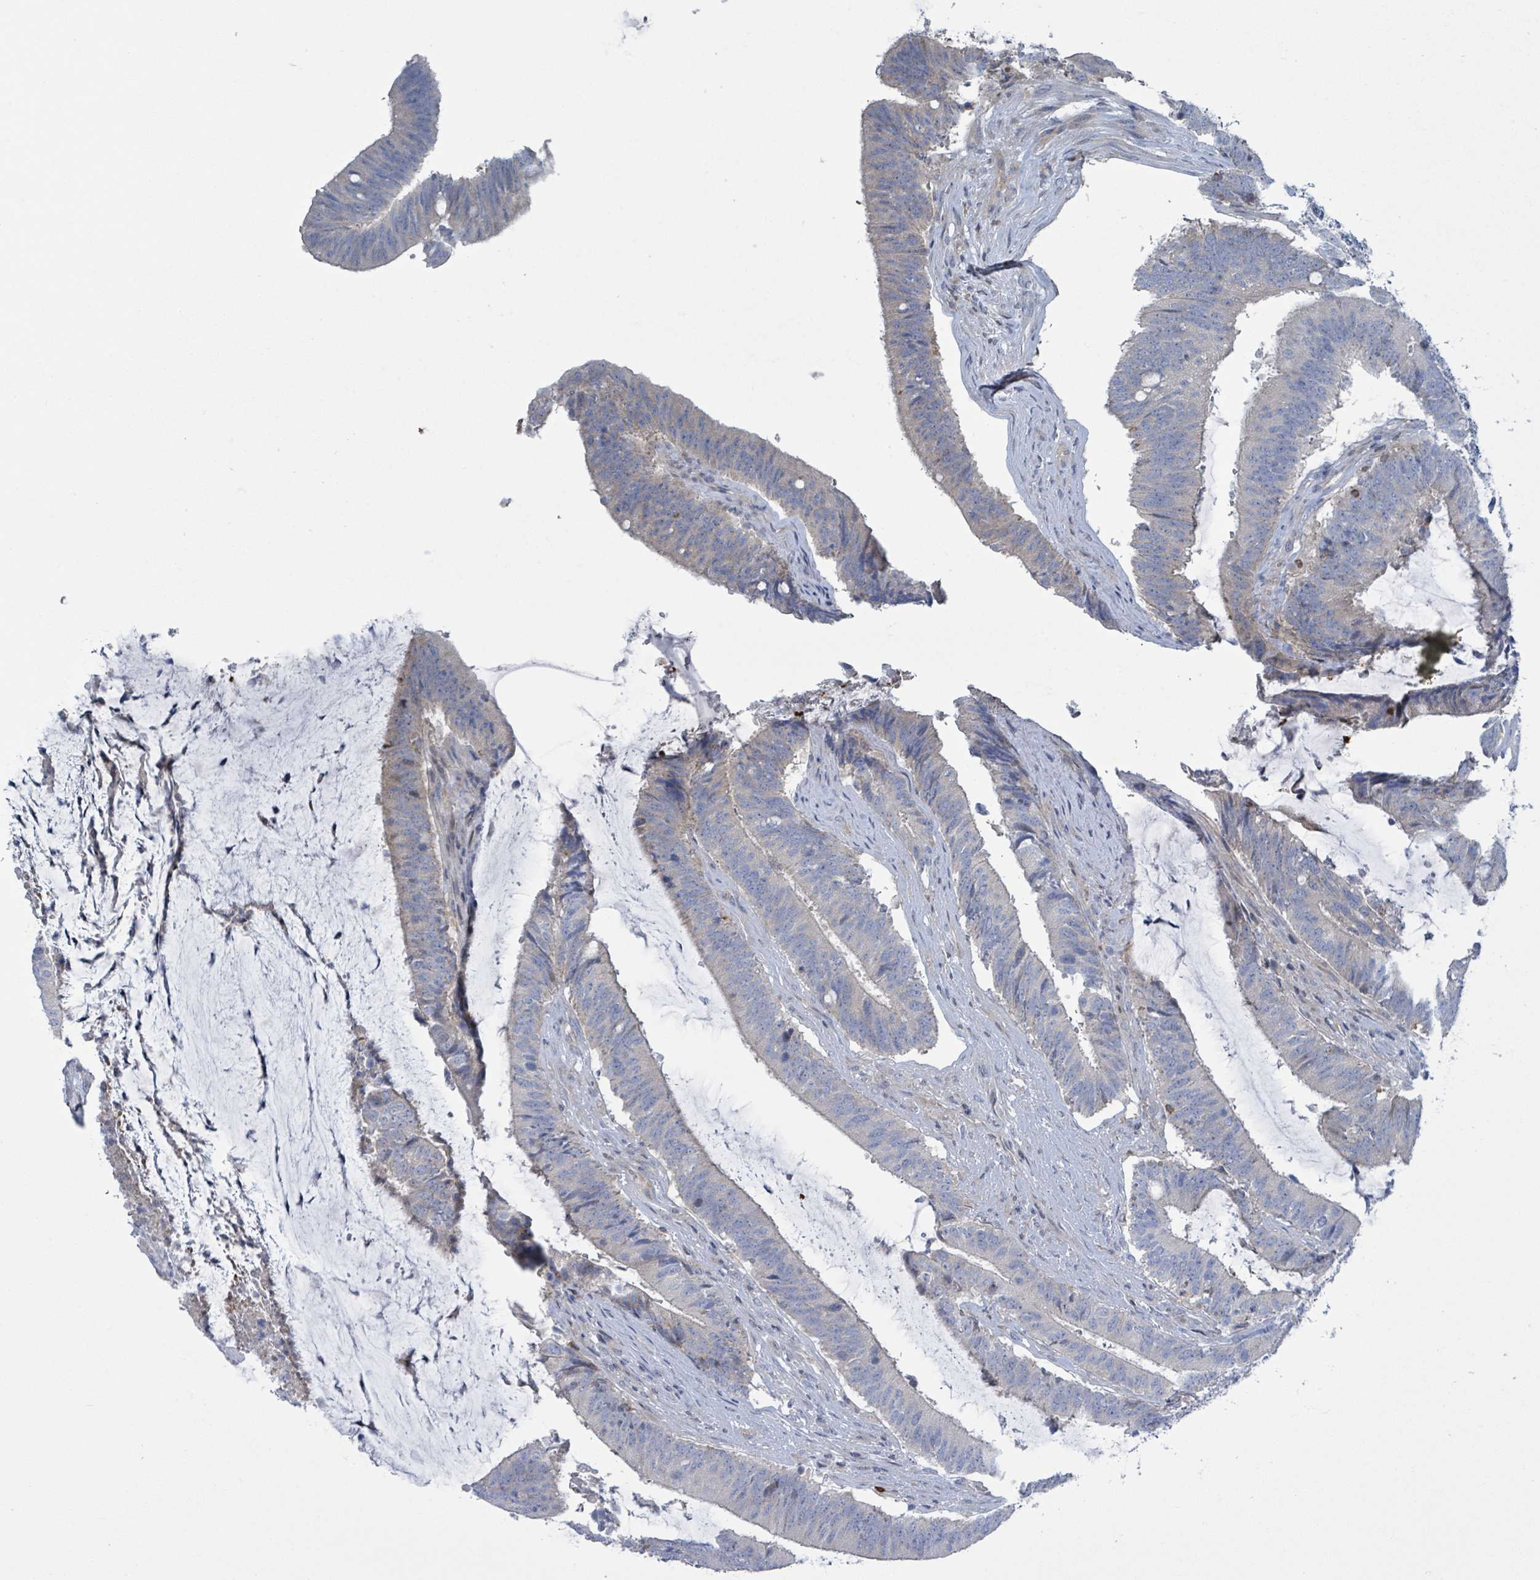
{"staining": {"intensity": "negative", "quantity": "none", "location": "none"}, "tissue": "colorectal cancer", "cell_type": "Tumor cells", "image_type": "cancer", "snomed": [{"axis": "morphology", "description": "Adenocarcinoma, NOS"}, {"axis": "topography", "description": "Colon"}], "caption": "Colorectal cancer (adenocarcinoma) was stained to show a protein in brown. There is no significant expression in tumor cells. (DAB immunohistochemistry (IHC) visualized using brightfield microscopy, high magnification).", "gene": "DGKZ", "patient": {"sex": "female", "age": 43}}